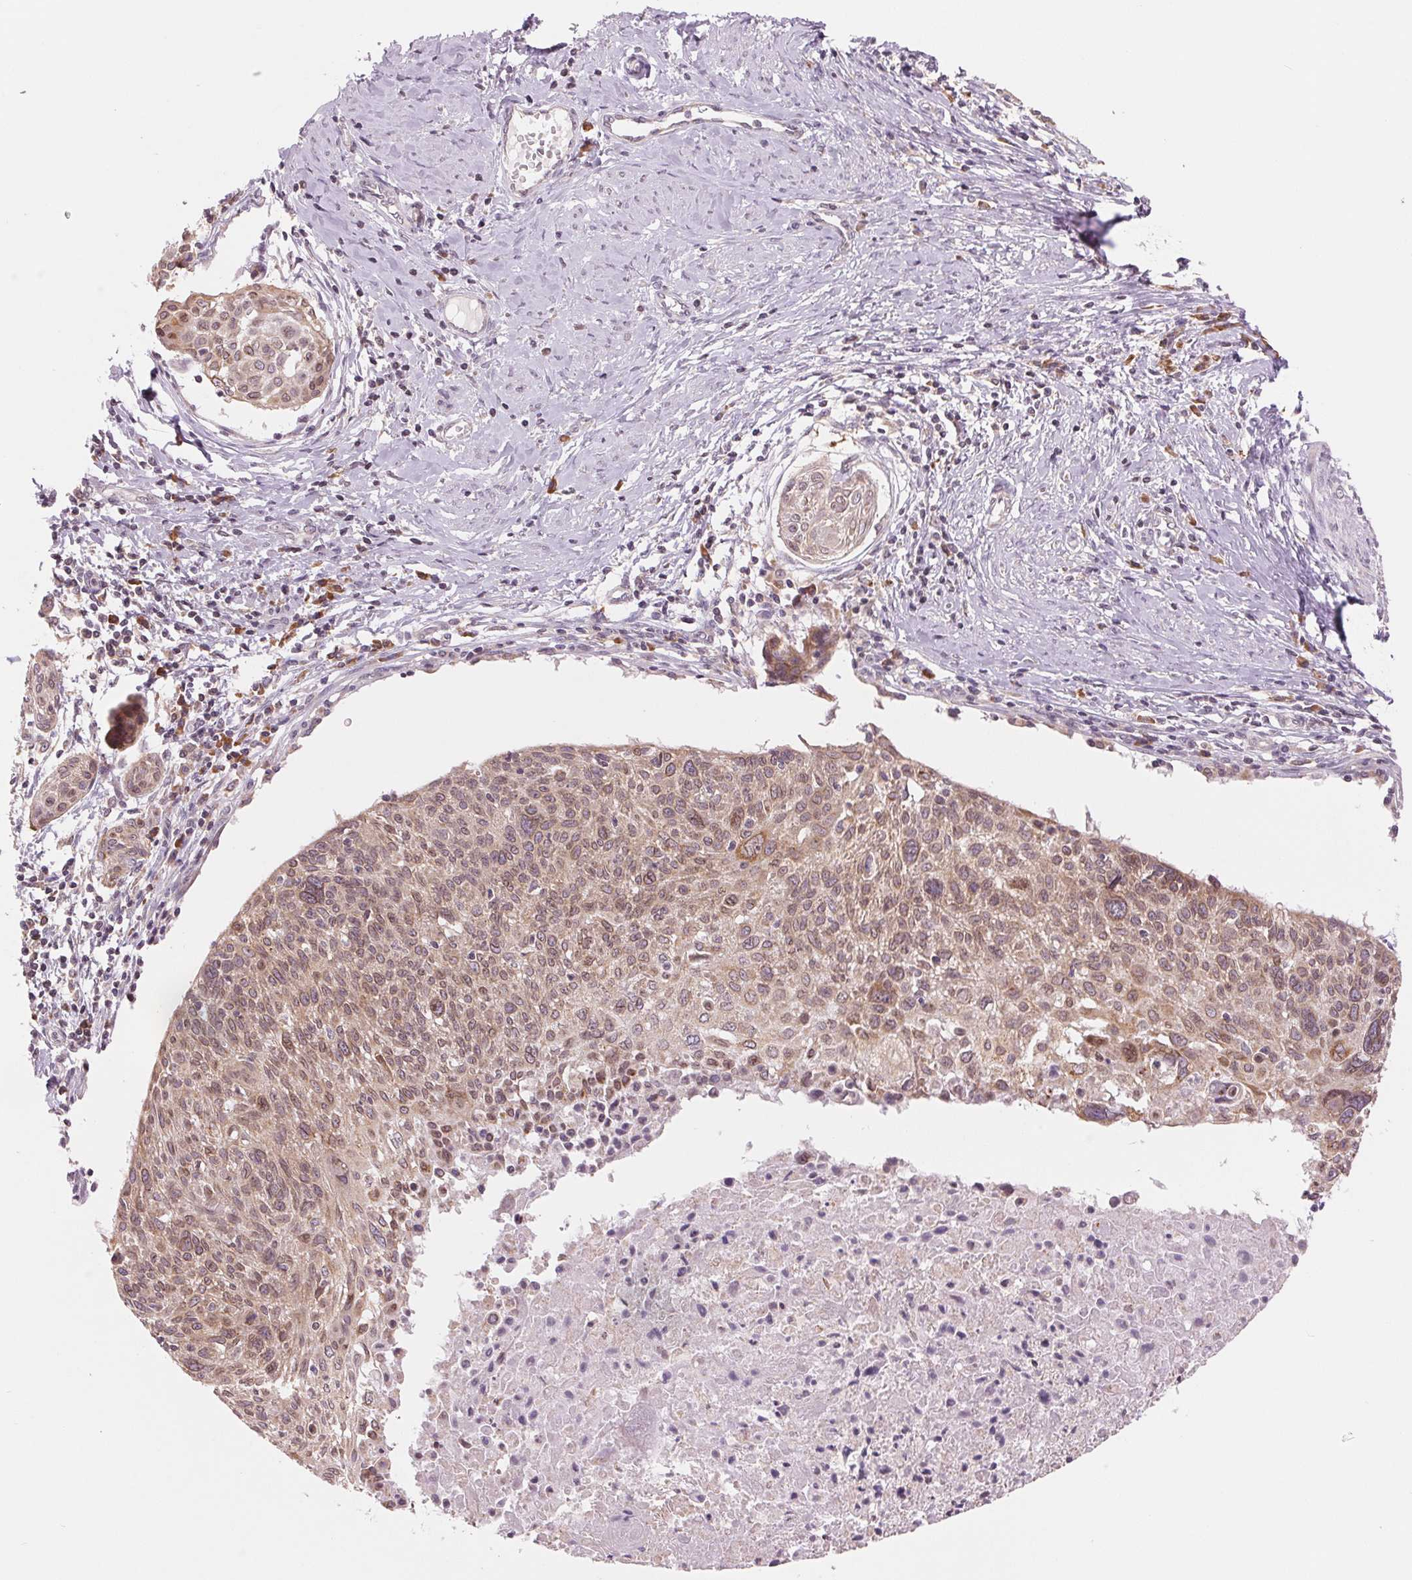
{"staining": {"intensity": "moderate", "quantity": ">75%", "location": "cytoplasmic/membranous"}, "tissue": "cervical cancer", "cell_type": "Tumor cells", "image_type": "cancer", "snomed": [{"axis": "morphology", "description": "Squamous cell carcinoma, NOS"}, {"axis": "topography", "description": "Cervix"}], "caption": "Squamous cell carcinoma (cervical) tissue displays moderate cytoplasmic/membranous staining in about >75% of tumor cells, visualized by immunohistochemistry. The staining was performed using DAB (3,3'-diaminobenzidine), with brown indicating positive protein expression. Nuclei are stained blue with hematoxylin.", "gene": "TECR", "patient": {"sex": "female", "age": 49}}